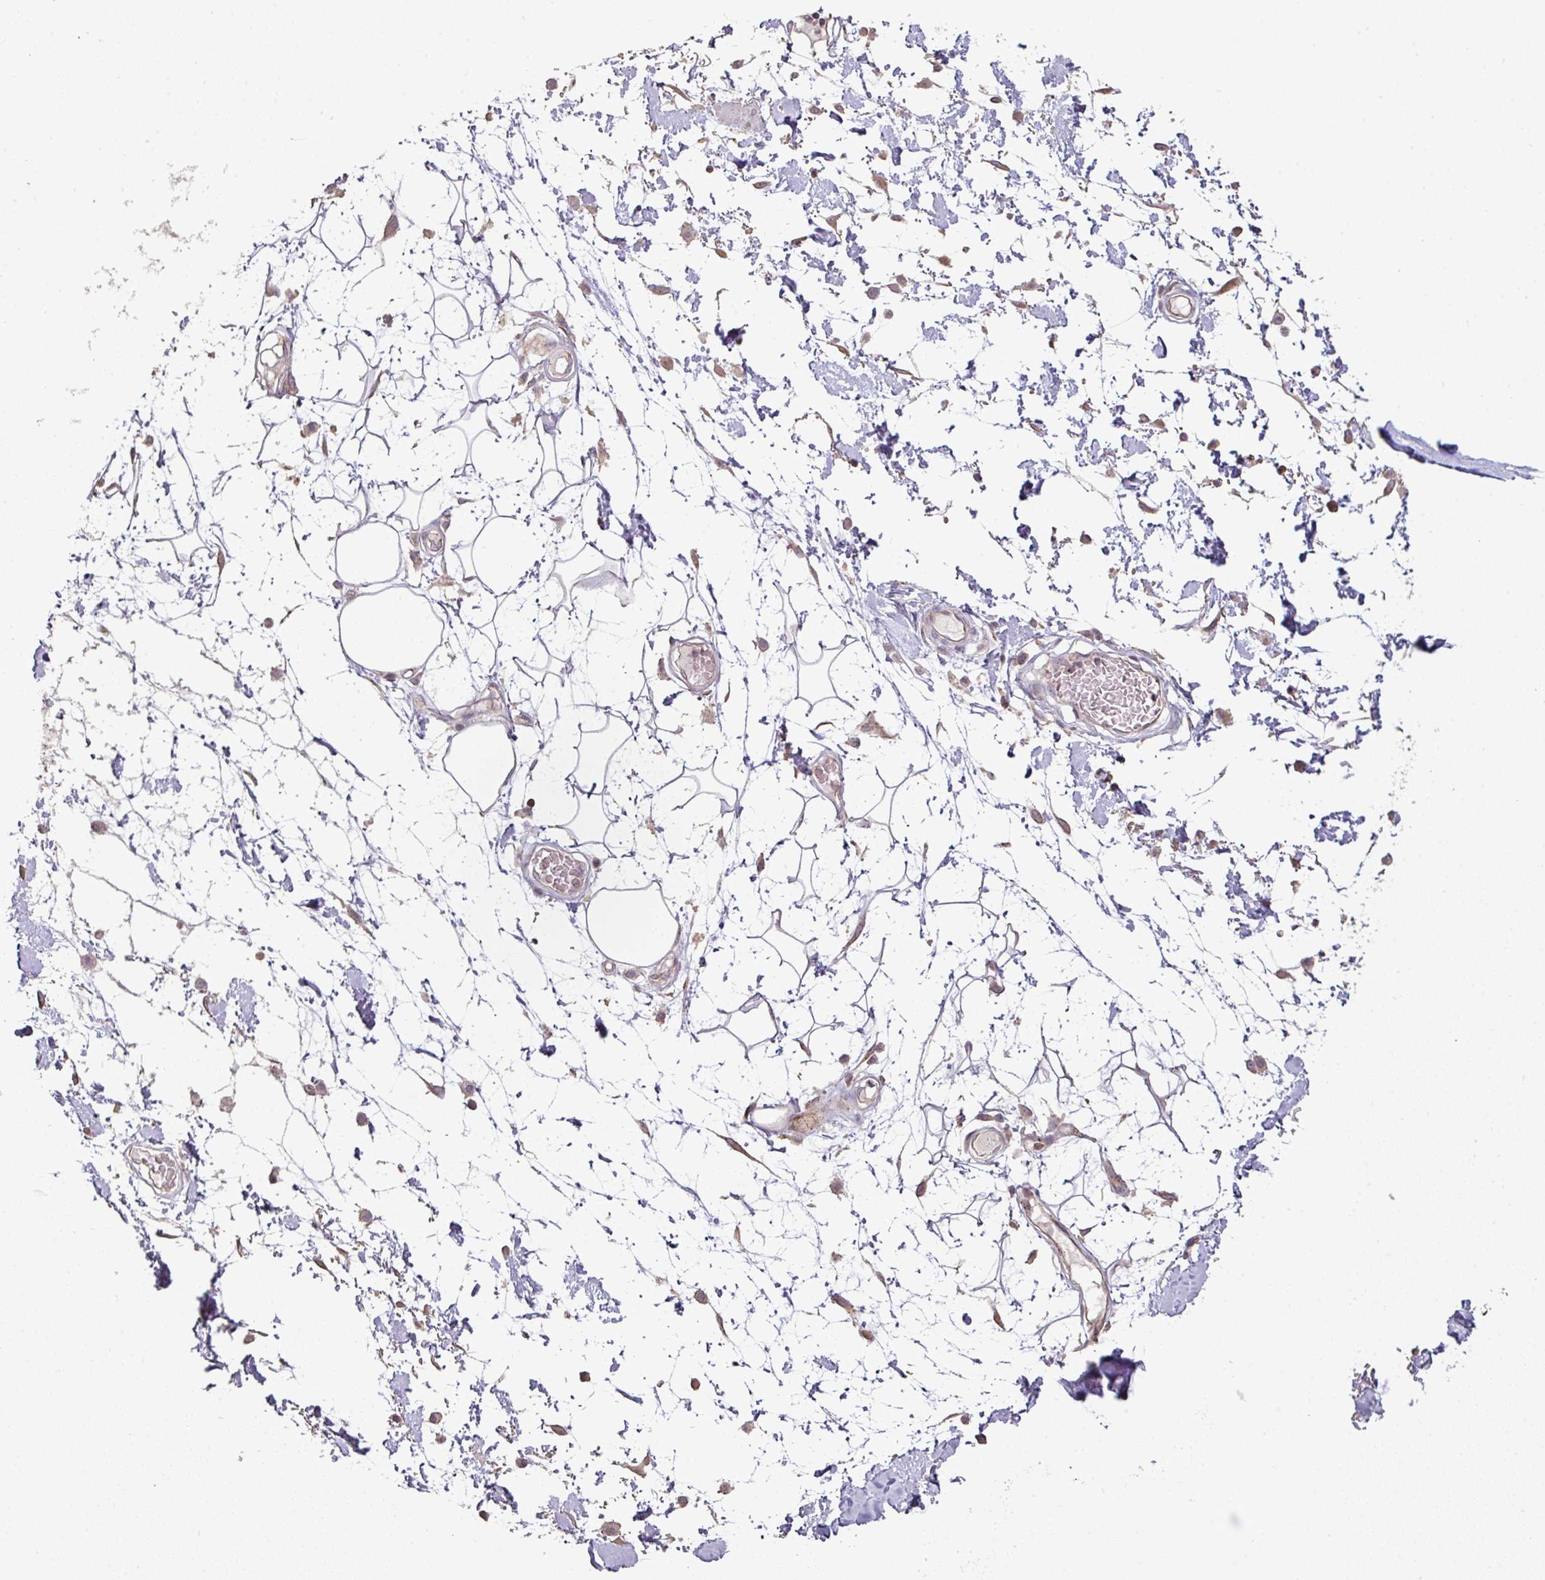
{"staining": {"intensity": "negative", "quantity": "none", "location": "none"}, "tissue": "adipose tissue", "cell_type": "Adipocytes", "image_type": "normal", "snomed": [{"axis": "morphology", "description": "Normal tissue, NOS"}, {"axis": "topography", "description": "Vulva"}, {"axis": "topography", "description": "Peripheral nerve tissue"}], "caption": "Adipocytes are negative for brown protein staining in normal adipose tissue. Brightfield microscopy of IHC stained with DAB (3,3'-diaminobenzidine) (brown) and hematoxylin (blue), captured at high magnification.", "gene": "CXCR5", "patient": {"sex": "female", "age": 68}}